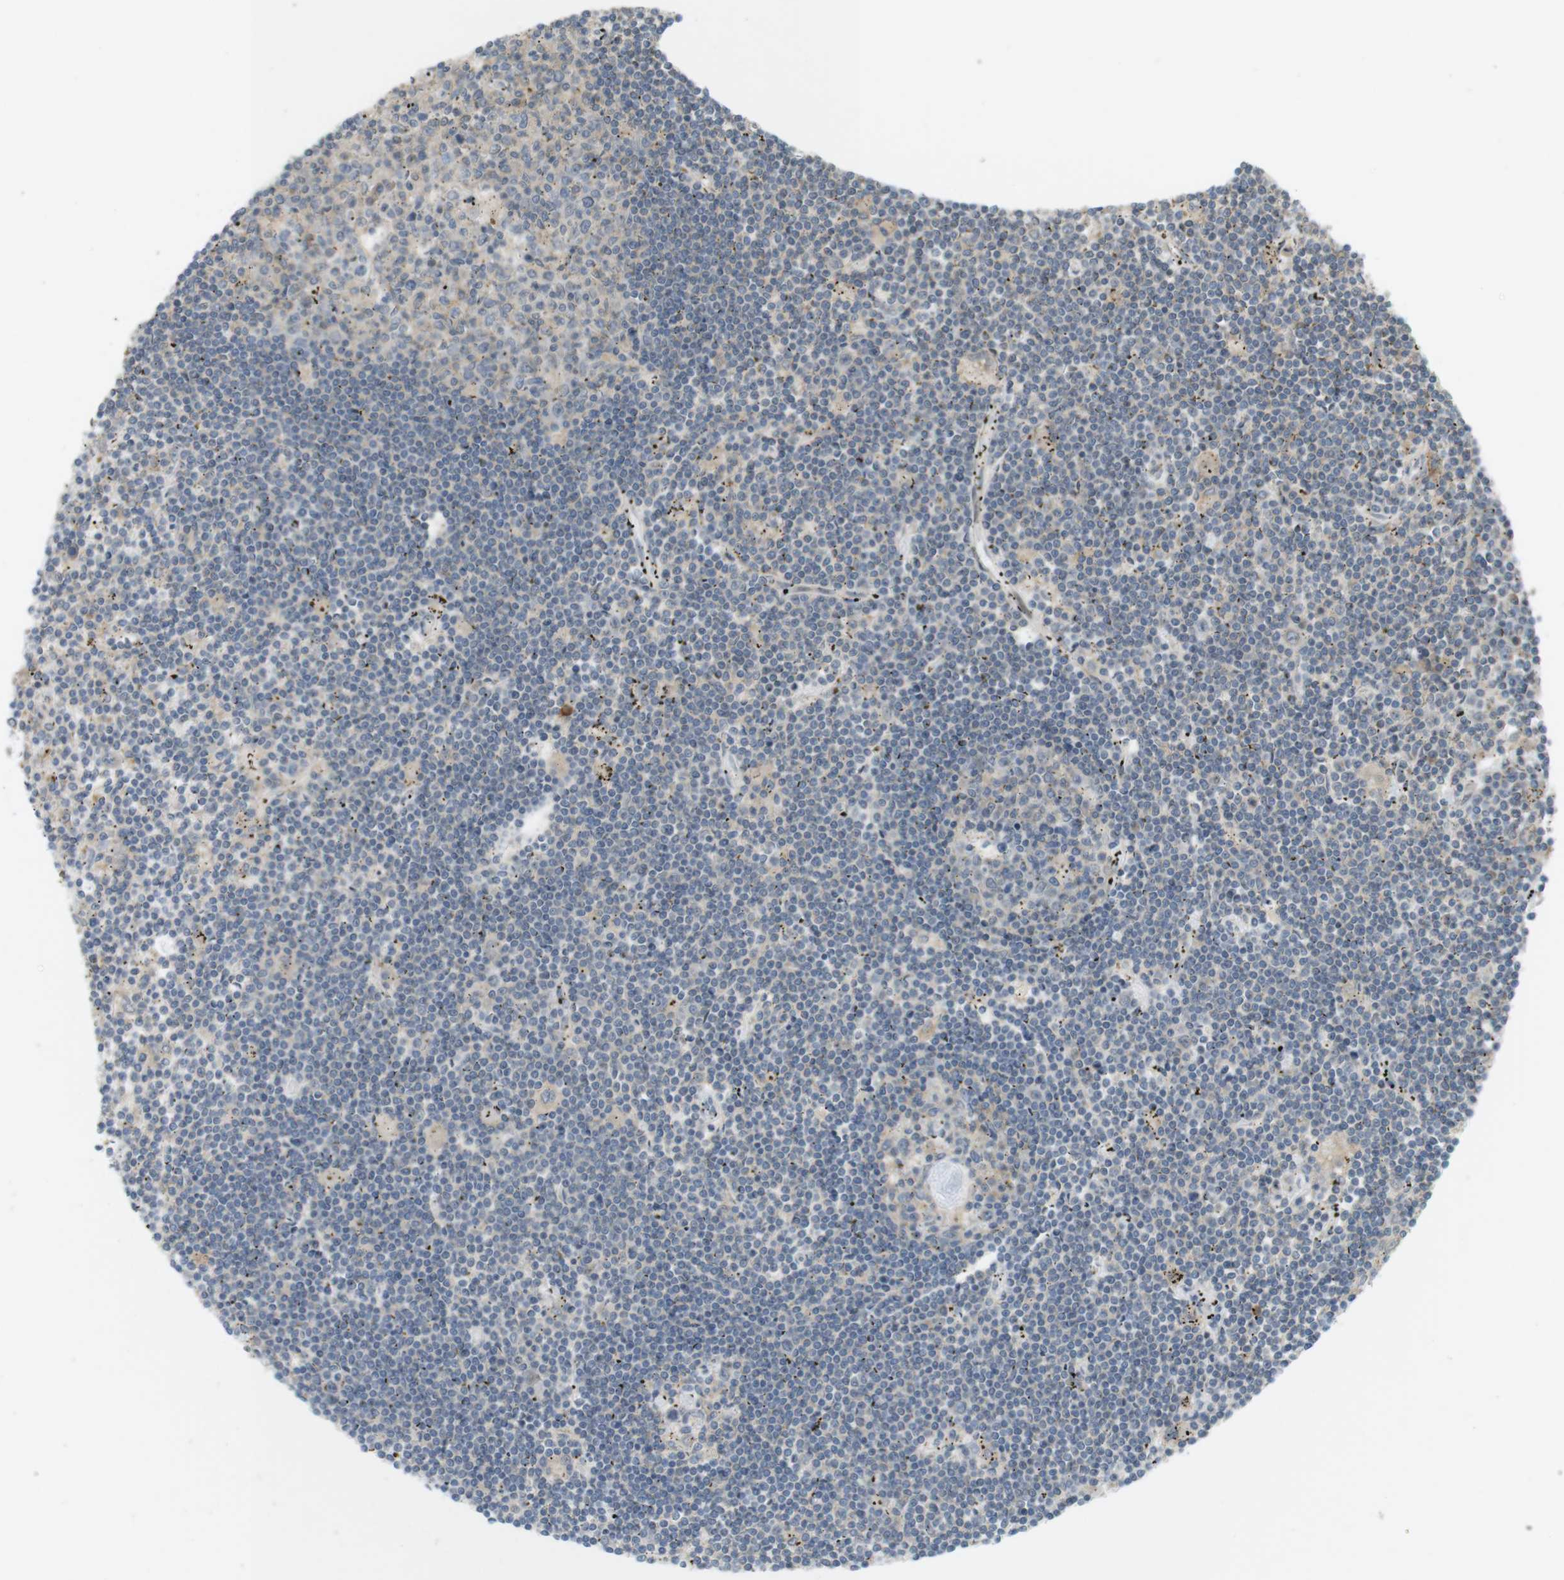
{"staining": {"intensity": "negative", "quantity": "none", "location": "none"}, "tissue": "lymphoma", "cell_type": "Tumor cells", "image_type": "cancer", "snomed": [{"axis": "morphology", "description": "Malignant lymphoma, non-Hodgkin's type, Low grade"}, {"axis": "topography", "description": "Spleen"}], "caption": "DAB (3,3'-diaminobenzidine) immunohistochemical staining of human lymphoma shows no significant positivity in tumor cells.", "gene": "CLRN3", "patient": {"sex": "male", "age": 76}}